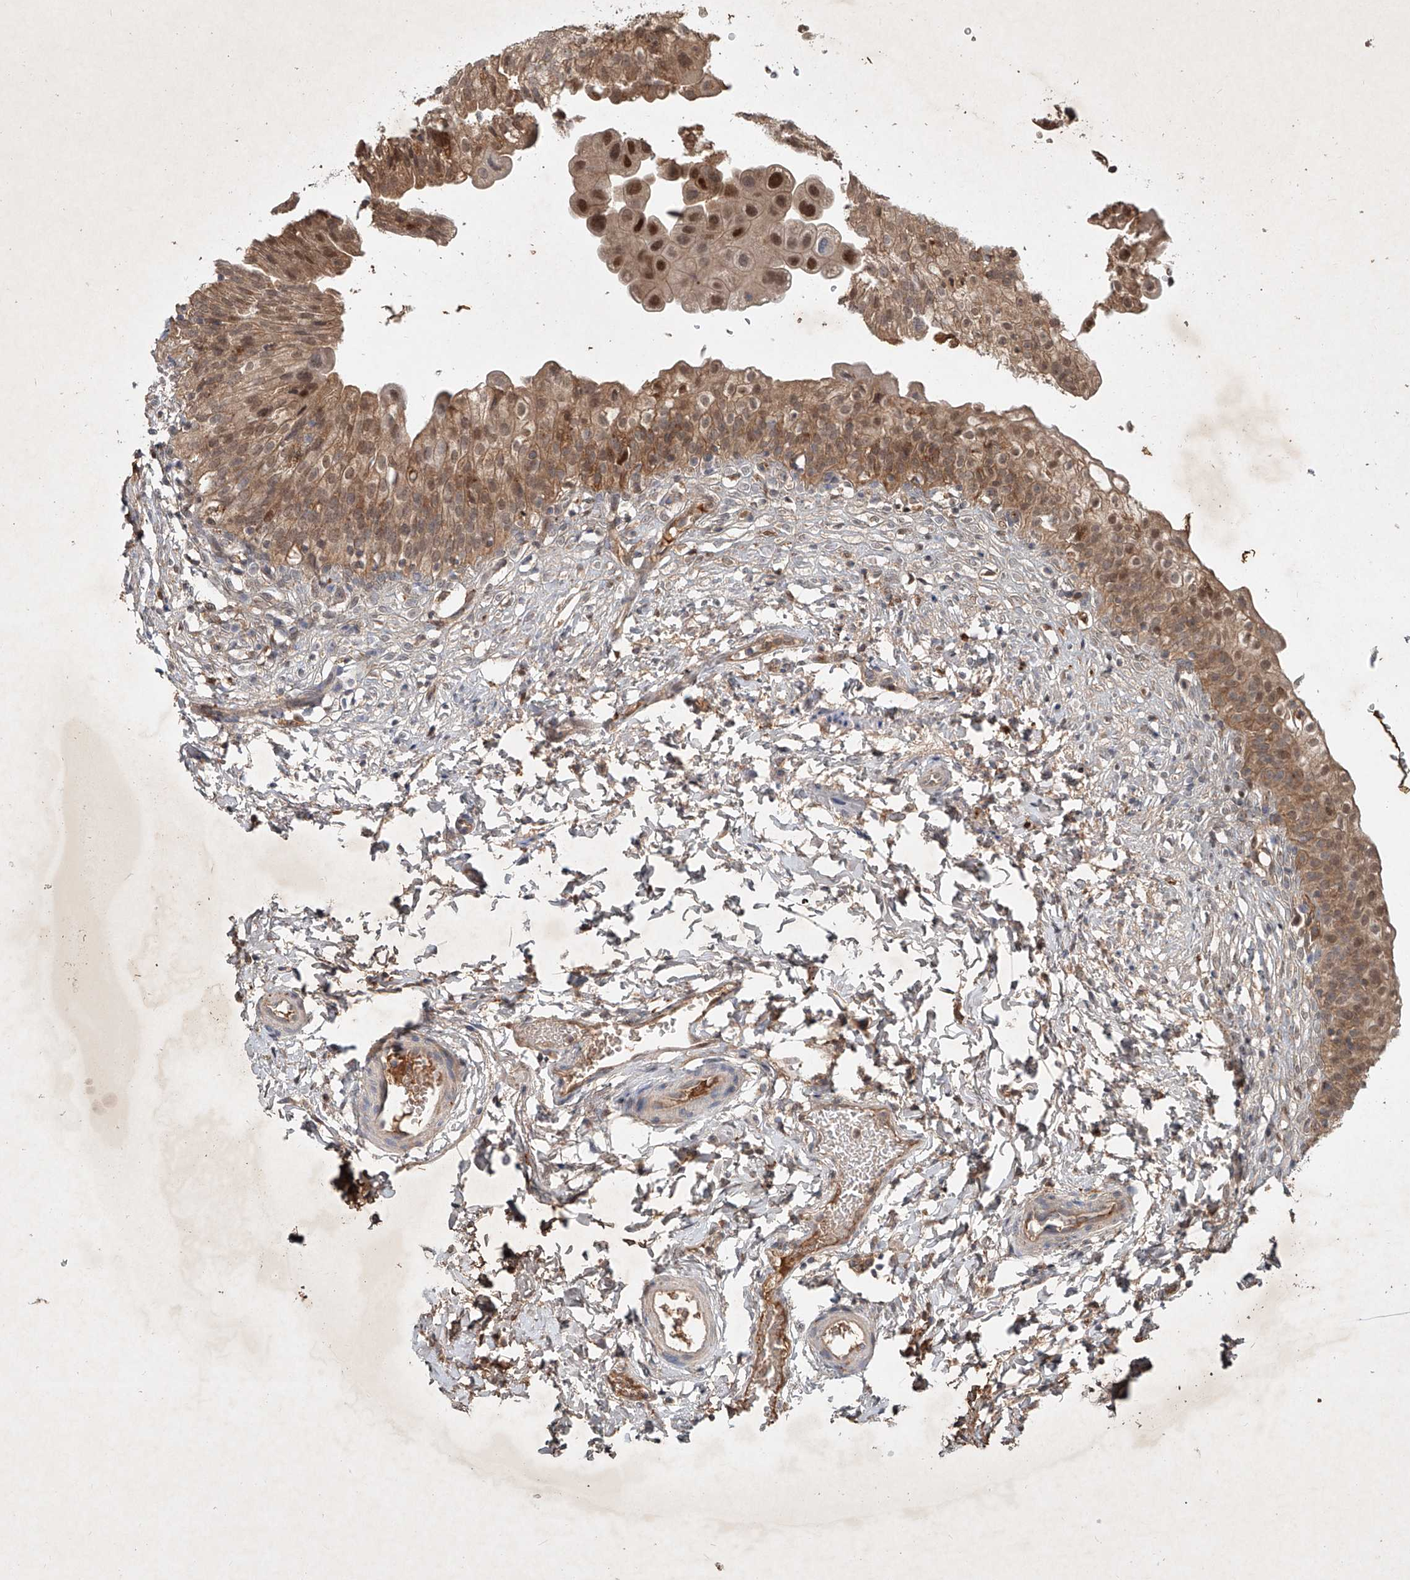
{"staining": {"intensity": "moderate", "quantity": ">75%", "location": "cytoplasmic/membranous,nuclear"}, "tissue": "urinary bladder", "cell_type": "Urothelial cells", "image_type": "normal", "snomed": [{"axis": "morphology", "description": "Normal tissue, NOS"}, {"axis": "topography", "description": "Urinary bladder"}], "caption": "An image showing moderate cytoplasmic/membranous,nuclear positivity in about >75% of urothelial cells in normal urinary bladder, as visualized by brown immunohistochemical staining.", "gene": "IER5", "patient": {"sex": "male", "age": 55}}